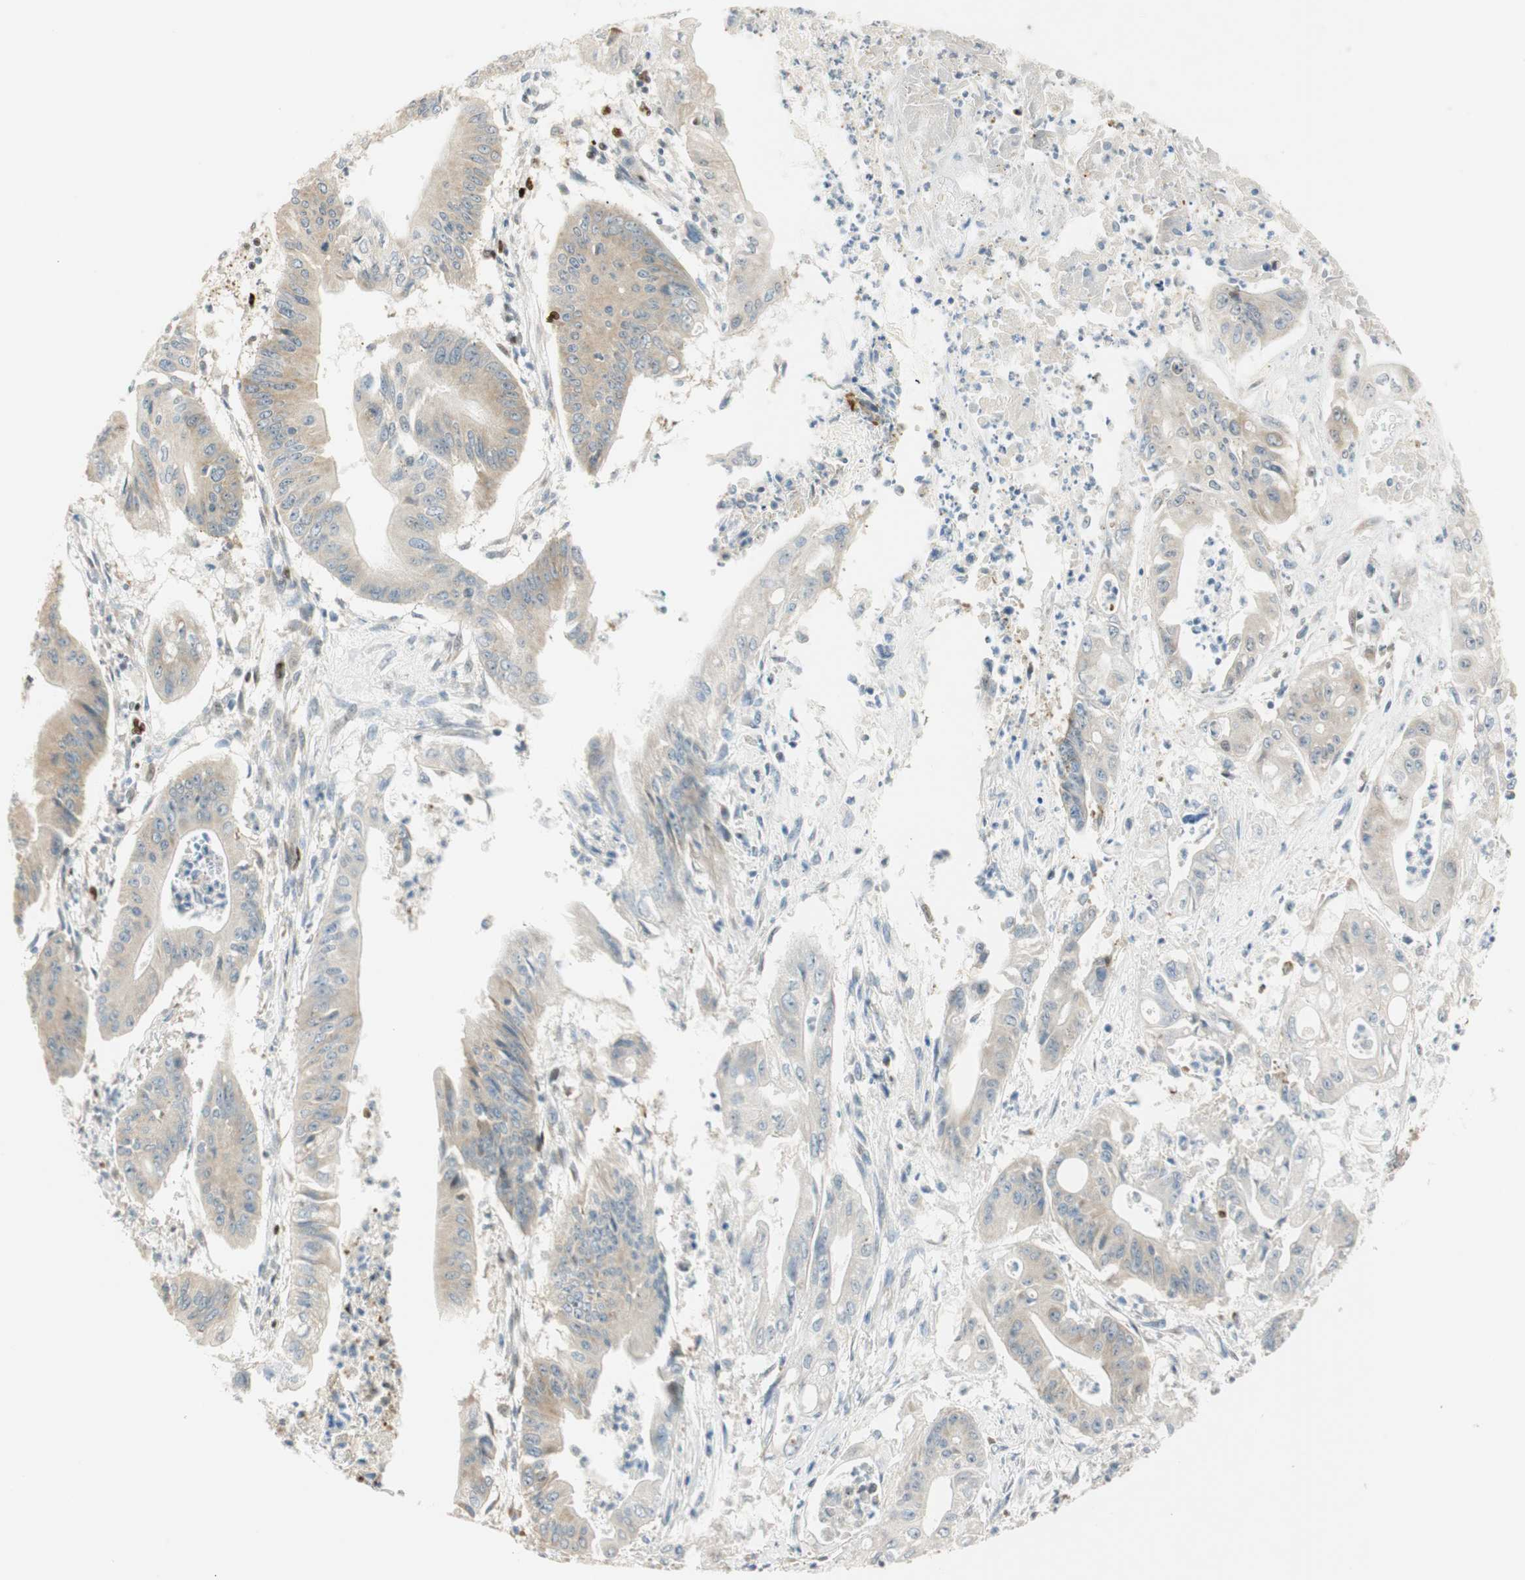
{"staining": {"intensity": "weak", "quantity": "25%-75%", "location": "cytoplasmic/membranous"}, "tissue": "pancreatic cancer", "cell_type": "Tumor cells", "image_type": "cancer", "snomed": [{"axis": "morphology", "description": "Normal tissue, NOS"}, {"axis": "topography", "description": "Lymph node"}], "caption": "Immunohistochemical staining of pancreatic cancer displays low levels of weak cytoplasmic/membranous expression in about 25%-75% of tumor cells.", "gene": "MSX2", "patient": {"sex": "male", "age": 62}}